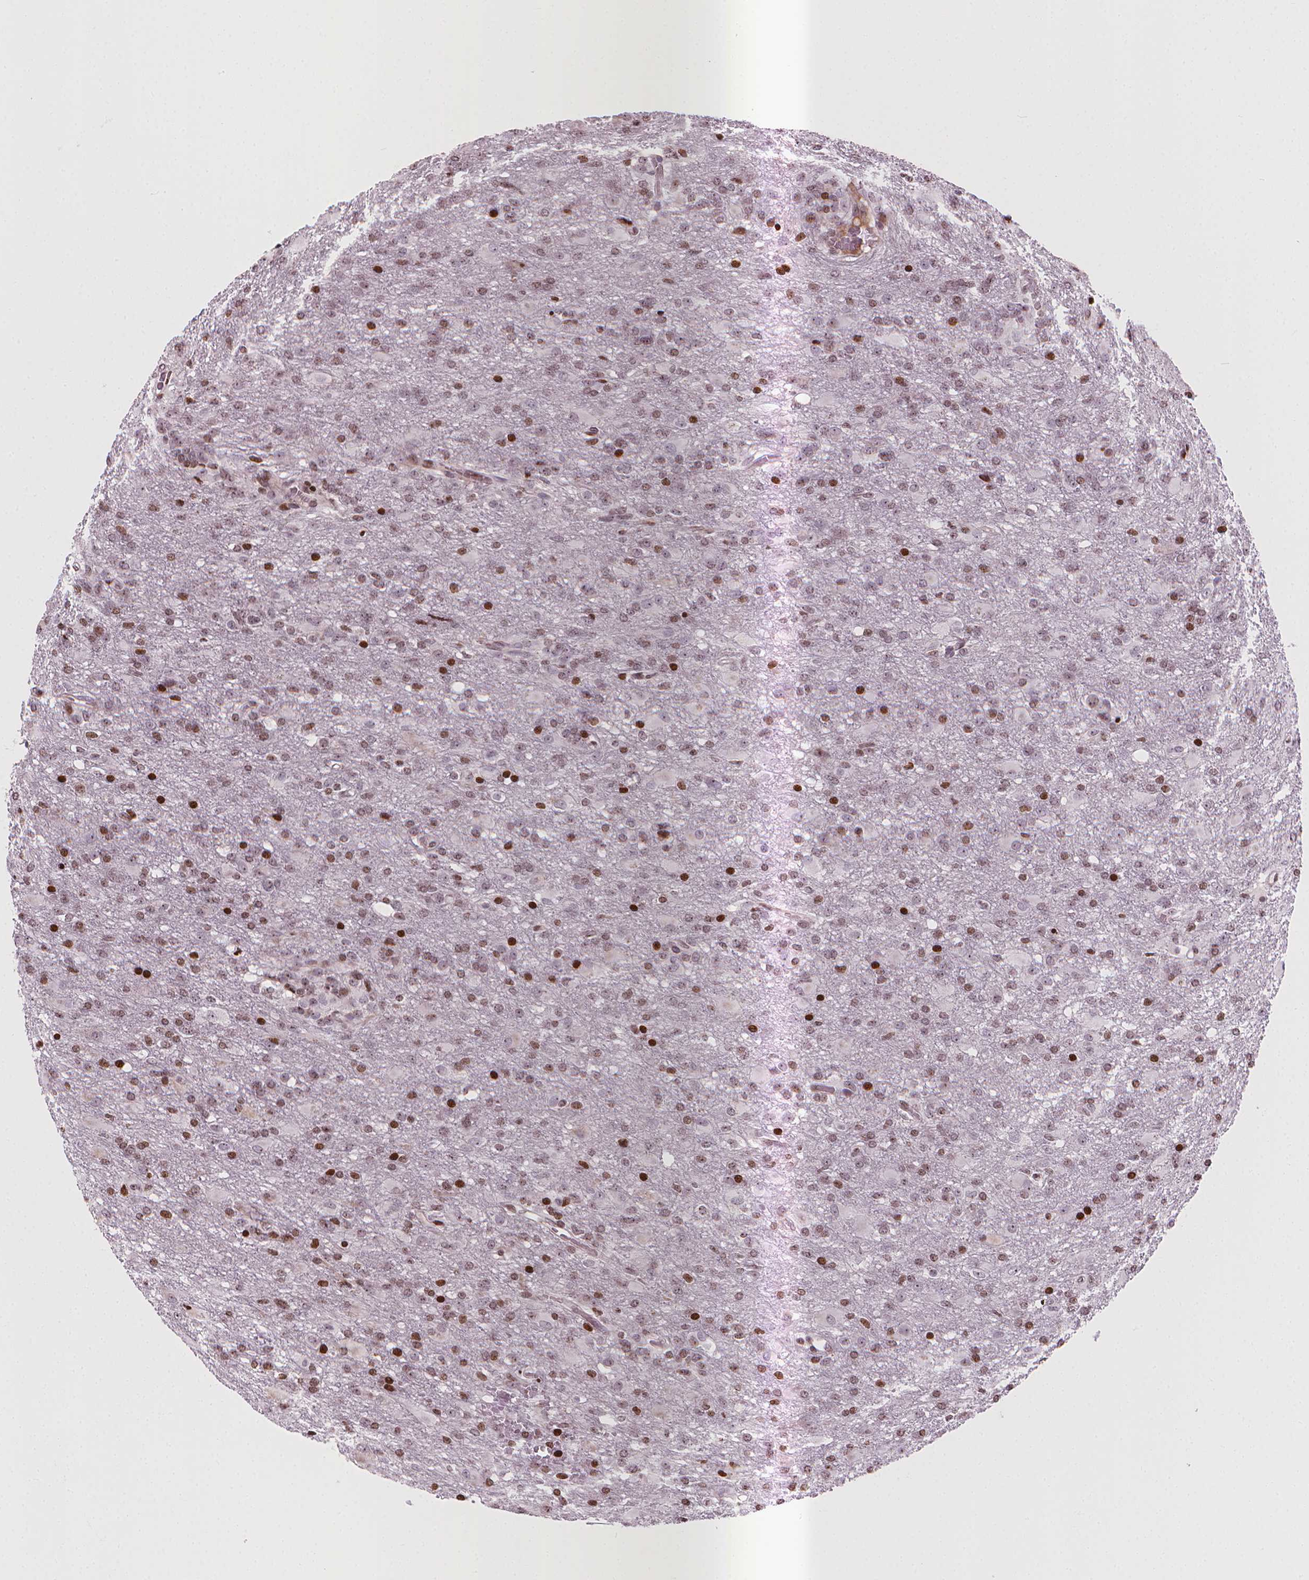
{"staining": {"intensity": "moderate", "quantity": ">75%", "location": "nuclear"}, "tissue": "glioma", "cell_type": "Tumor cells", "image_type": "cancer", "snomed": [{"axis": "morphology", "description": "Glioma, malignant, High grade"}, {"axis": "topography", "description": "Brain"}], "caption": "There is medium levels of moderate nuclear expression in tumor cells of malignant high-grade glioma, as demonstrated by immunohistochemical staining (brown color).", "gene": "PIP4K2A", "patient": {"sex": "male", "age": 68}}